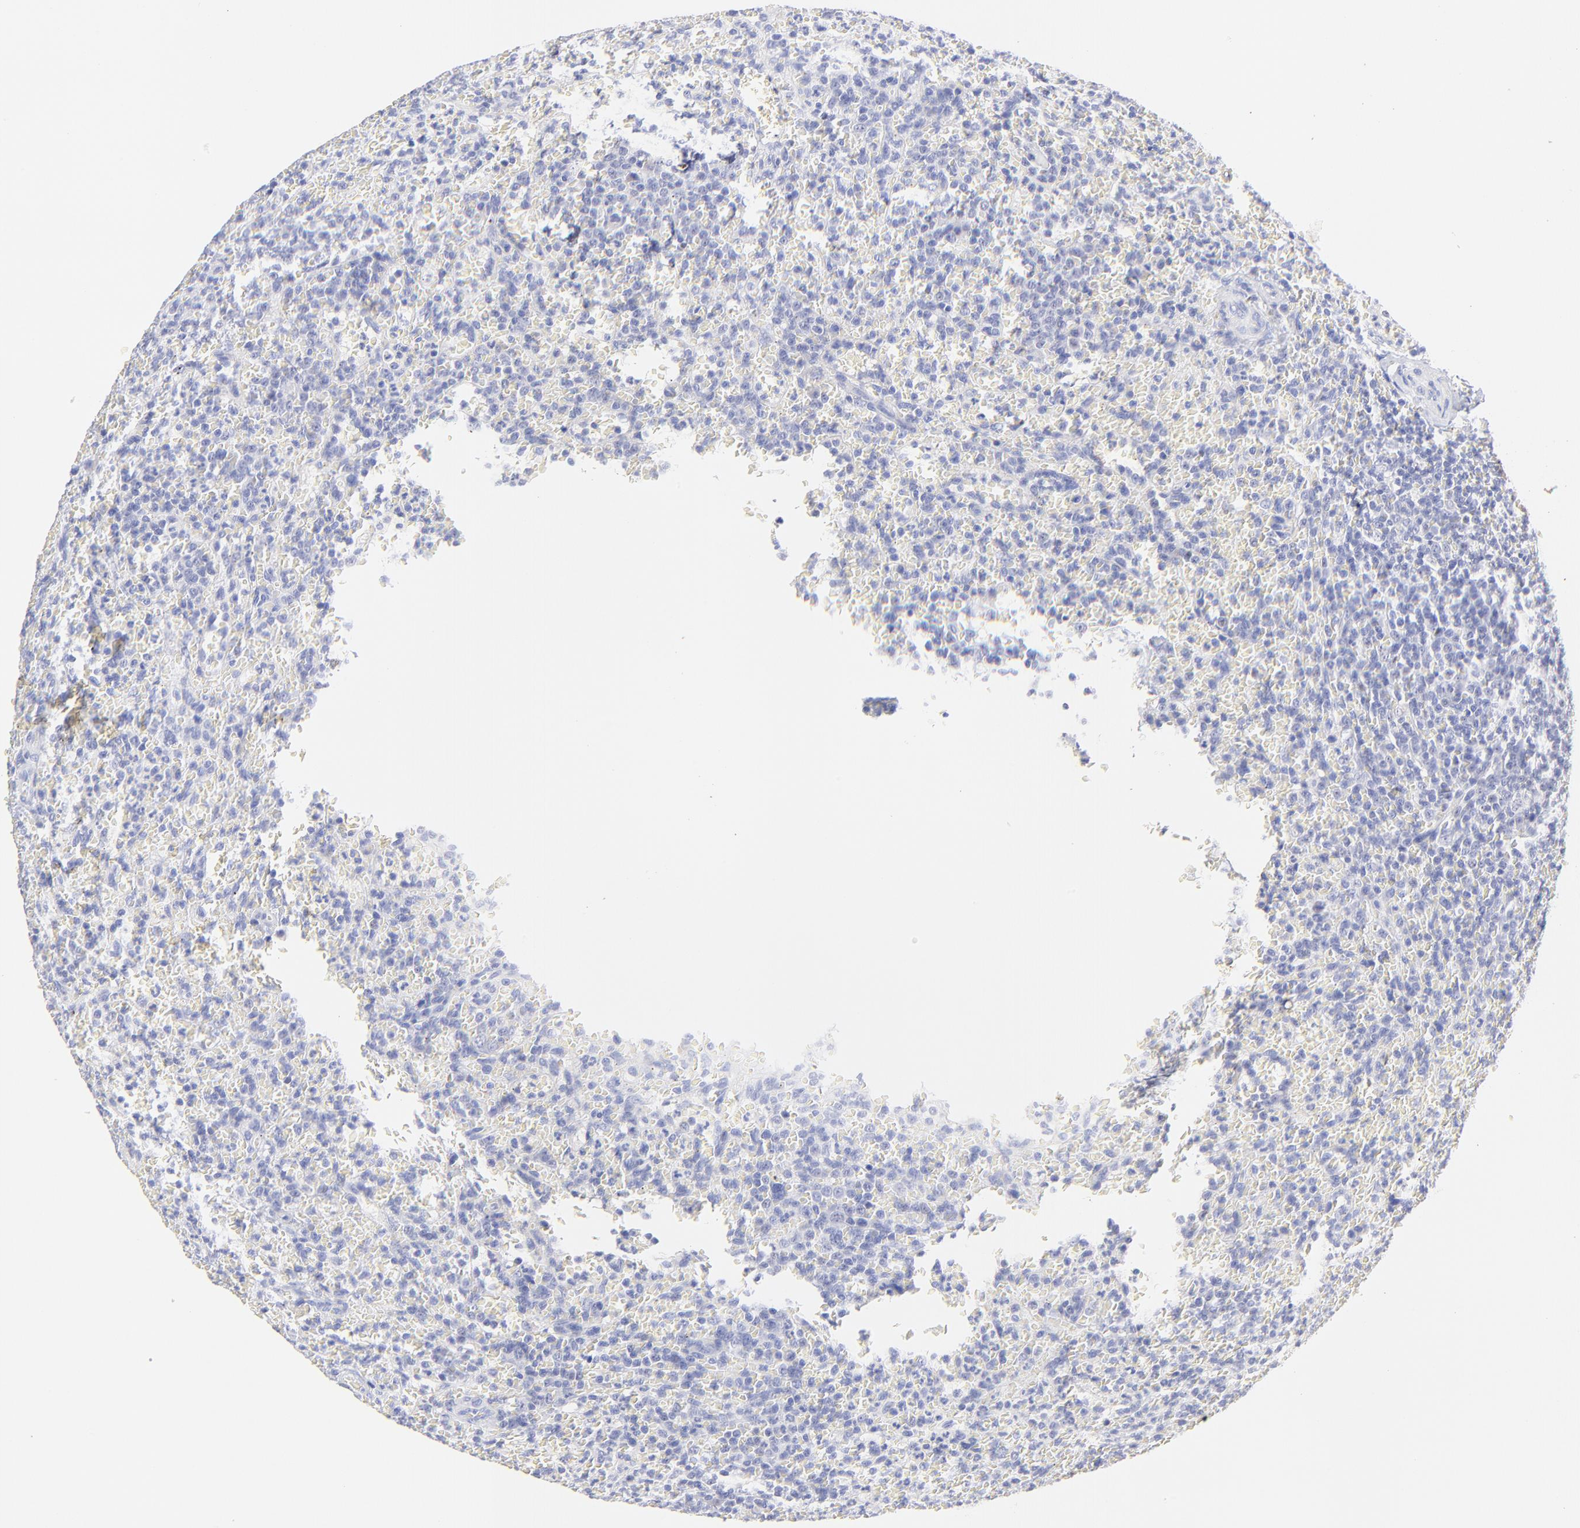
{"staining": {"intensity": "negative", "quantity": "none", "location": "none"}, "tissue": "lymphoma", "cell_type": "Tumor cells", "image_type": "cancer", "snomed": [{"axis": "morphology", "description": "Malignant lymphoma, non-Hodgkin's type, Low grade"}, {"axis": "topography", "description": "Spleen"}], "caption": "High magnification brightfield microscopy of lymphoma stained with DAB (brown) and counterstained with hematoxylin (blue): tumor cells show no significant positivity.", "gene": "RAB3A", "patient": {"sex": "female", "age": 64}}